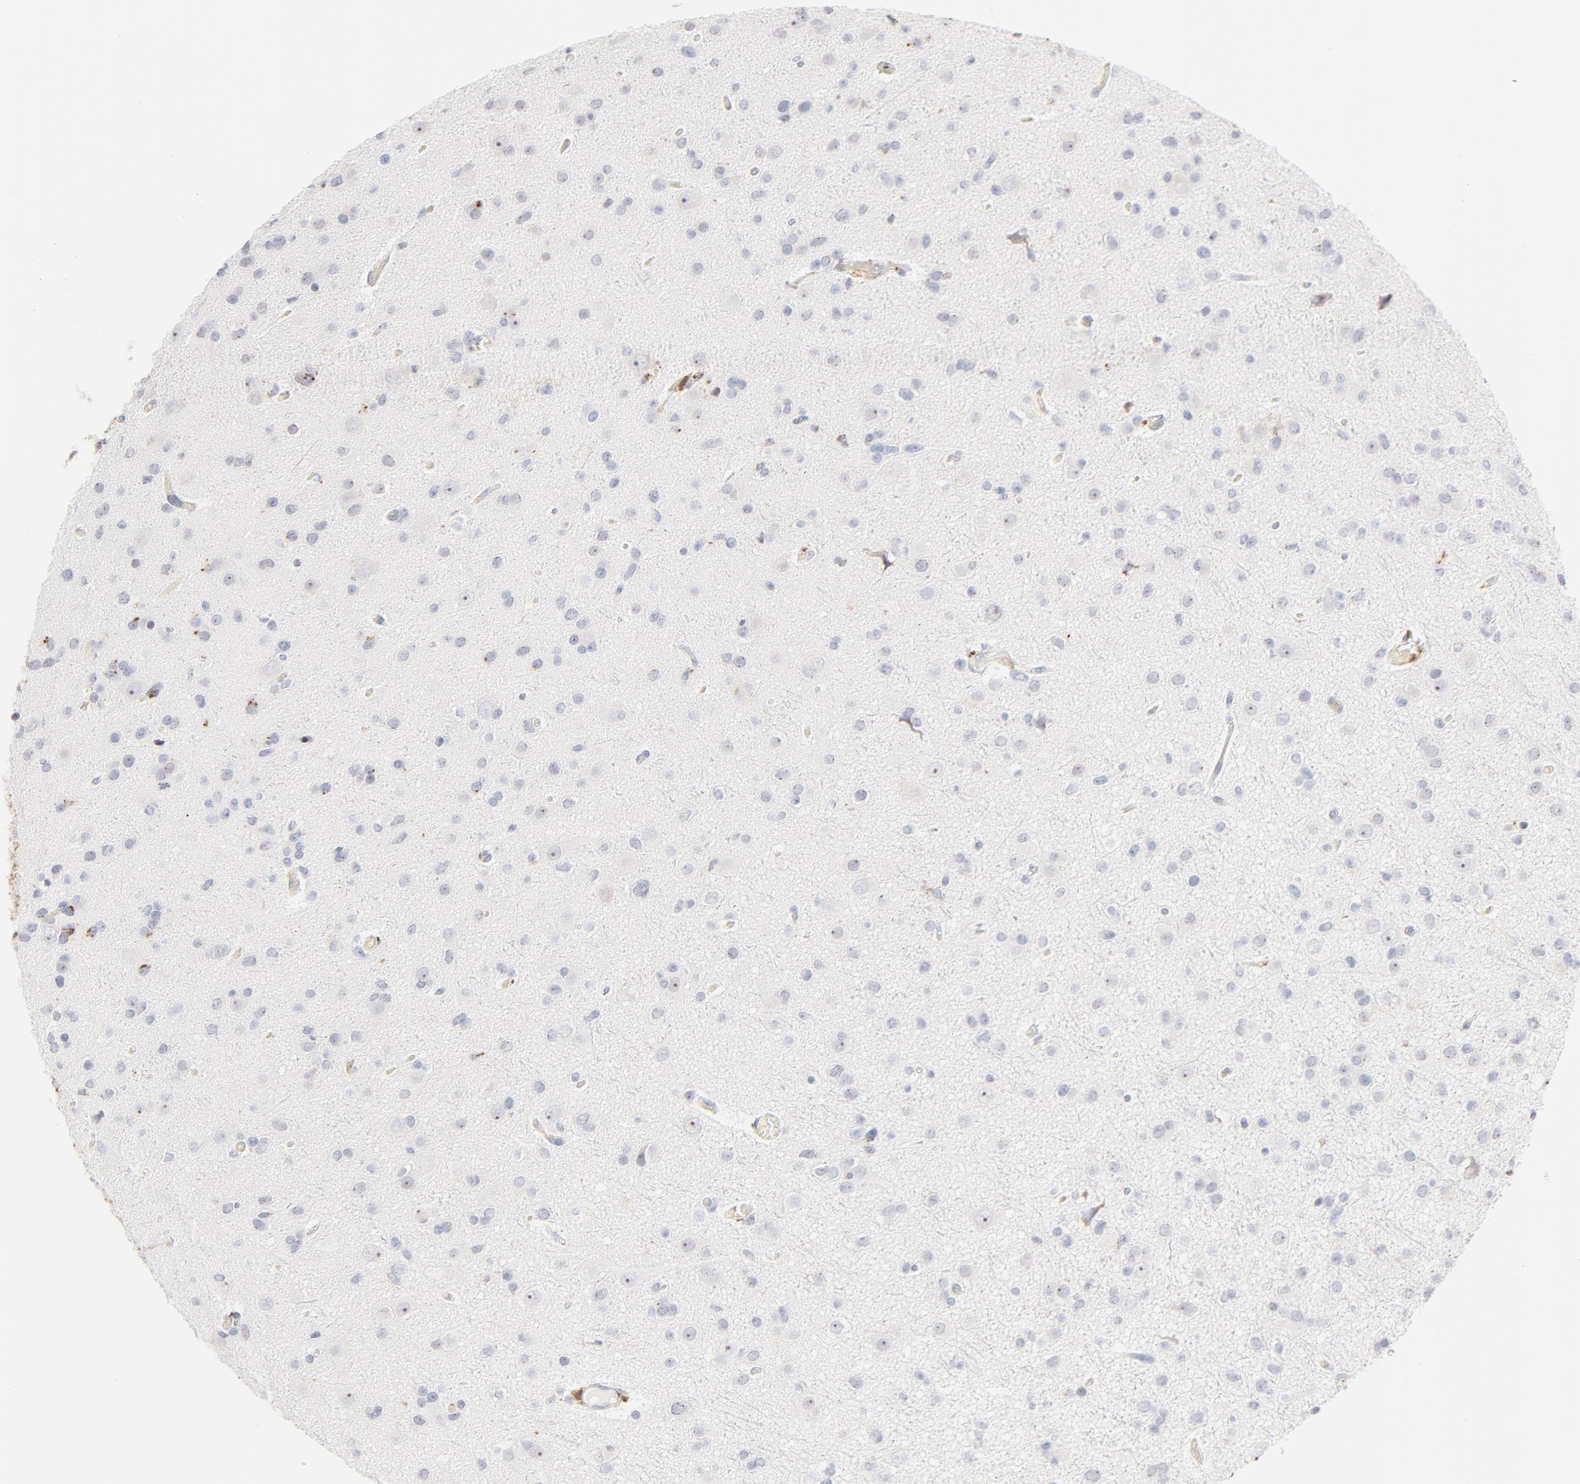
{"staining": {"intensity": "weak", "quantity": "<25%", "location": "cytoplasmic/membranous"}, "tissue": "glioma", "cell_type": "Tumor cells", "image_type": "cancer", "snomed": [{"axis": "morphology", "description": "Glioma, malignant, Low grade"}, {"axis": "topography", "description": "Brain"}], "caption": "There is no significant expression in tumor cells of glioma. (Immunohistochemistry, brightfield microscopy, high magnification).", "gene": "CTSH", "patient": {"sex": "male", "age": 42}}